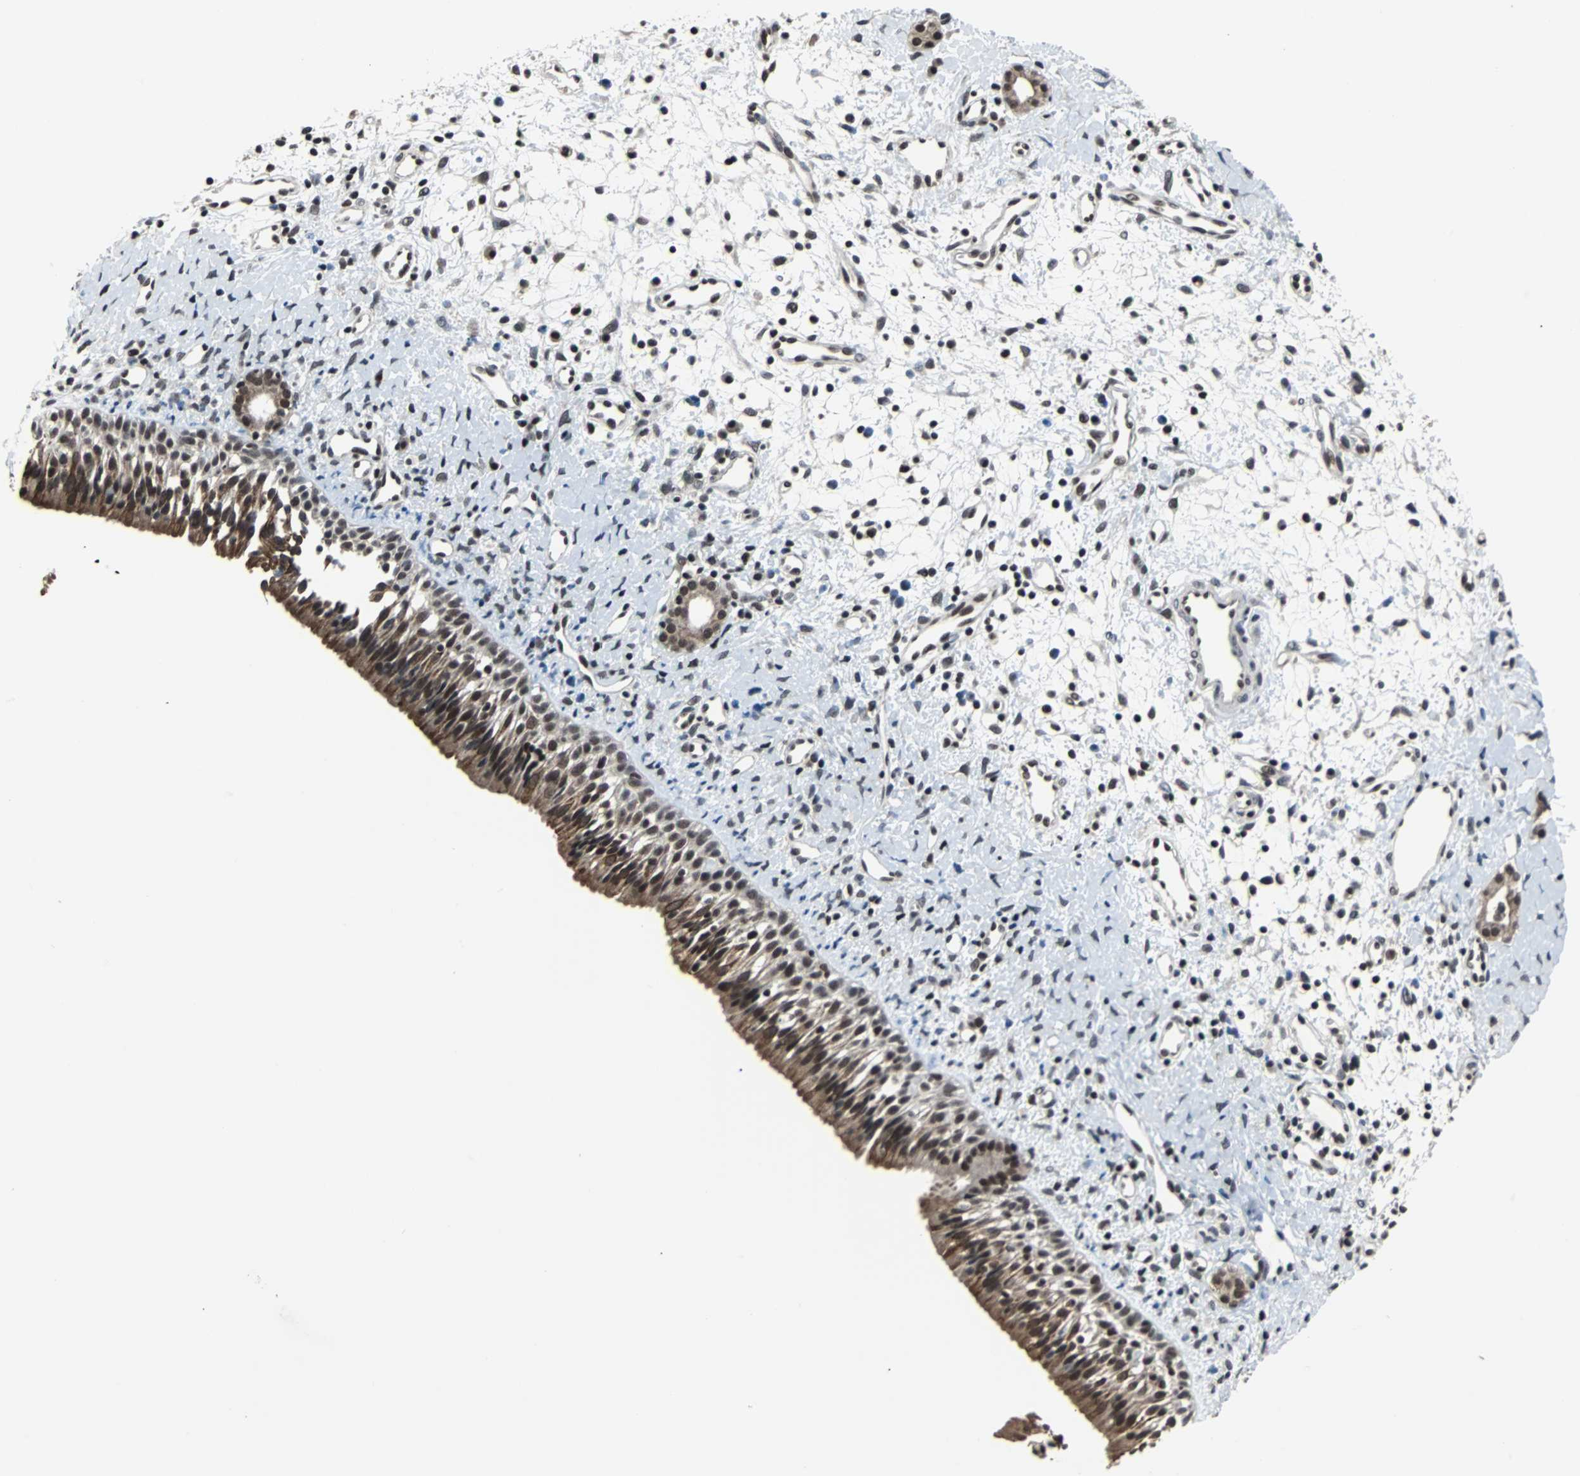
{"staining": {"intensity": "strong", "quantity": ">75%", "location": "cytoplasmic/membranous,nuclear"}, "tissue": "nasopharynx", "cell_type": "Respiratory epithelial cells", "image_type": "normal", "snomed": [{"axis": "morphology", "description": "Normal tissue, NOS"}, {"axis": "topography", "description": "Nasopharynx"}], "caption": "Protein staining of normal nasopharynx demonstrates strong cytoplasmic/membranous,nuclear staining in about >75% of respiratory epithelial cells.", "gene": "TERF2IP", "patient": {"sex": "male", "age": 22}}